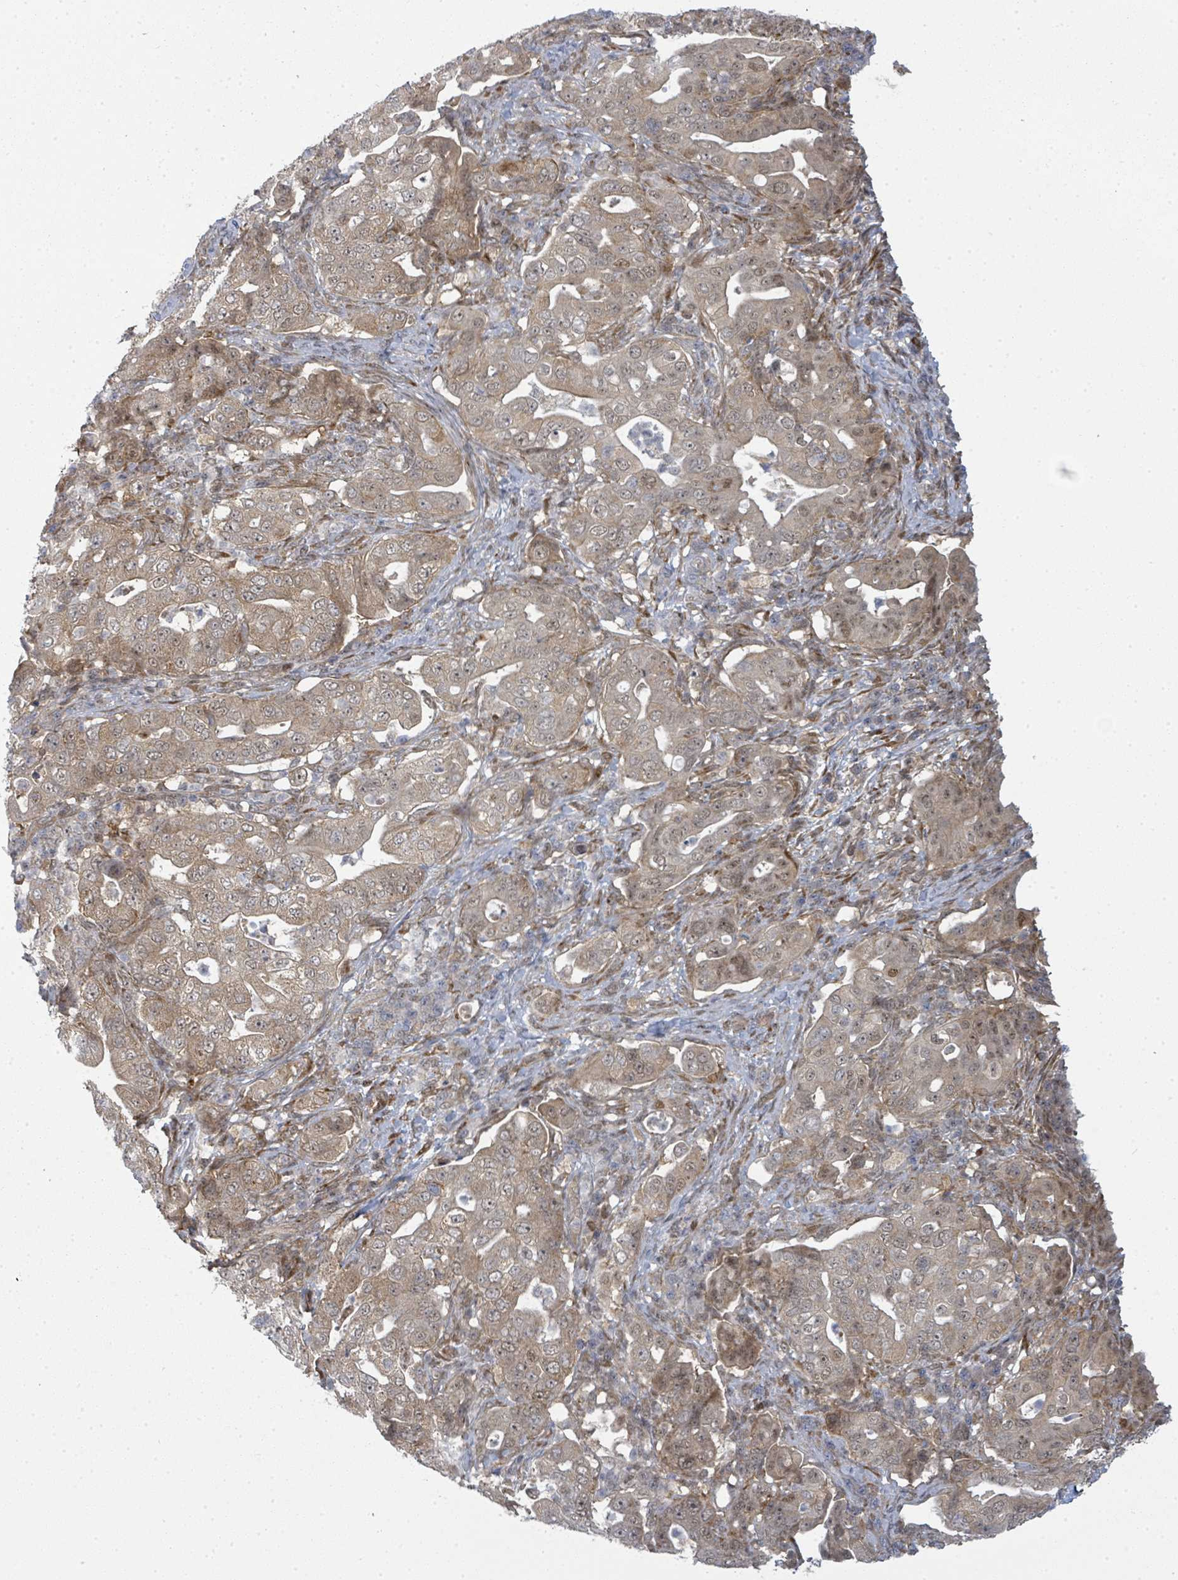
{"staining": {"intensity": "weak", "quantity": ">75%", "location": "cytoplasmic/membranous"}, "tissue": "pancreatic cancer", "cell_type": "Tumor cells", "image_type": "cancer", "snomed": [{"axis": "morphology", "description": "Normal tissue, NOS"}, {"axis": "morphology", "description": "Adenocarcinoma, NOS"}, {"axis": "topography", "description": "Lymph node"}, {"axis": "topography", "description": "Pancreas"}], "caption": "Brown immunohistochemical staining in pancreatic cancer demonstrates weak cytoplasmic/membranous positivity in about >75% of tumor cells.", "gene": "PSMG2", "patient": {"sex": "female", "age": 67}}